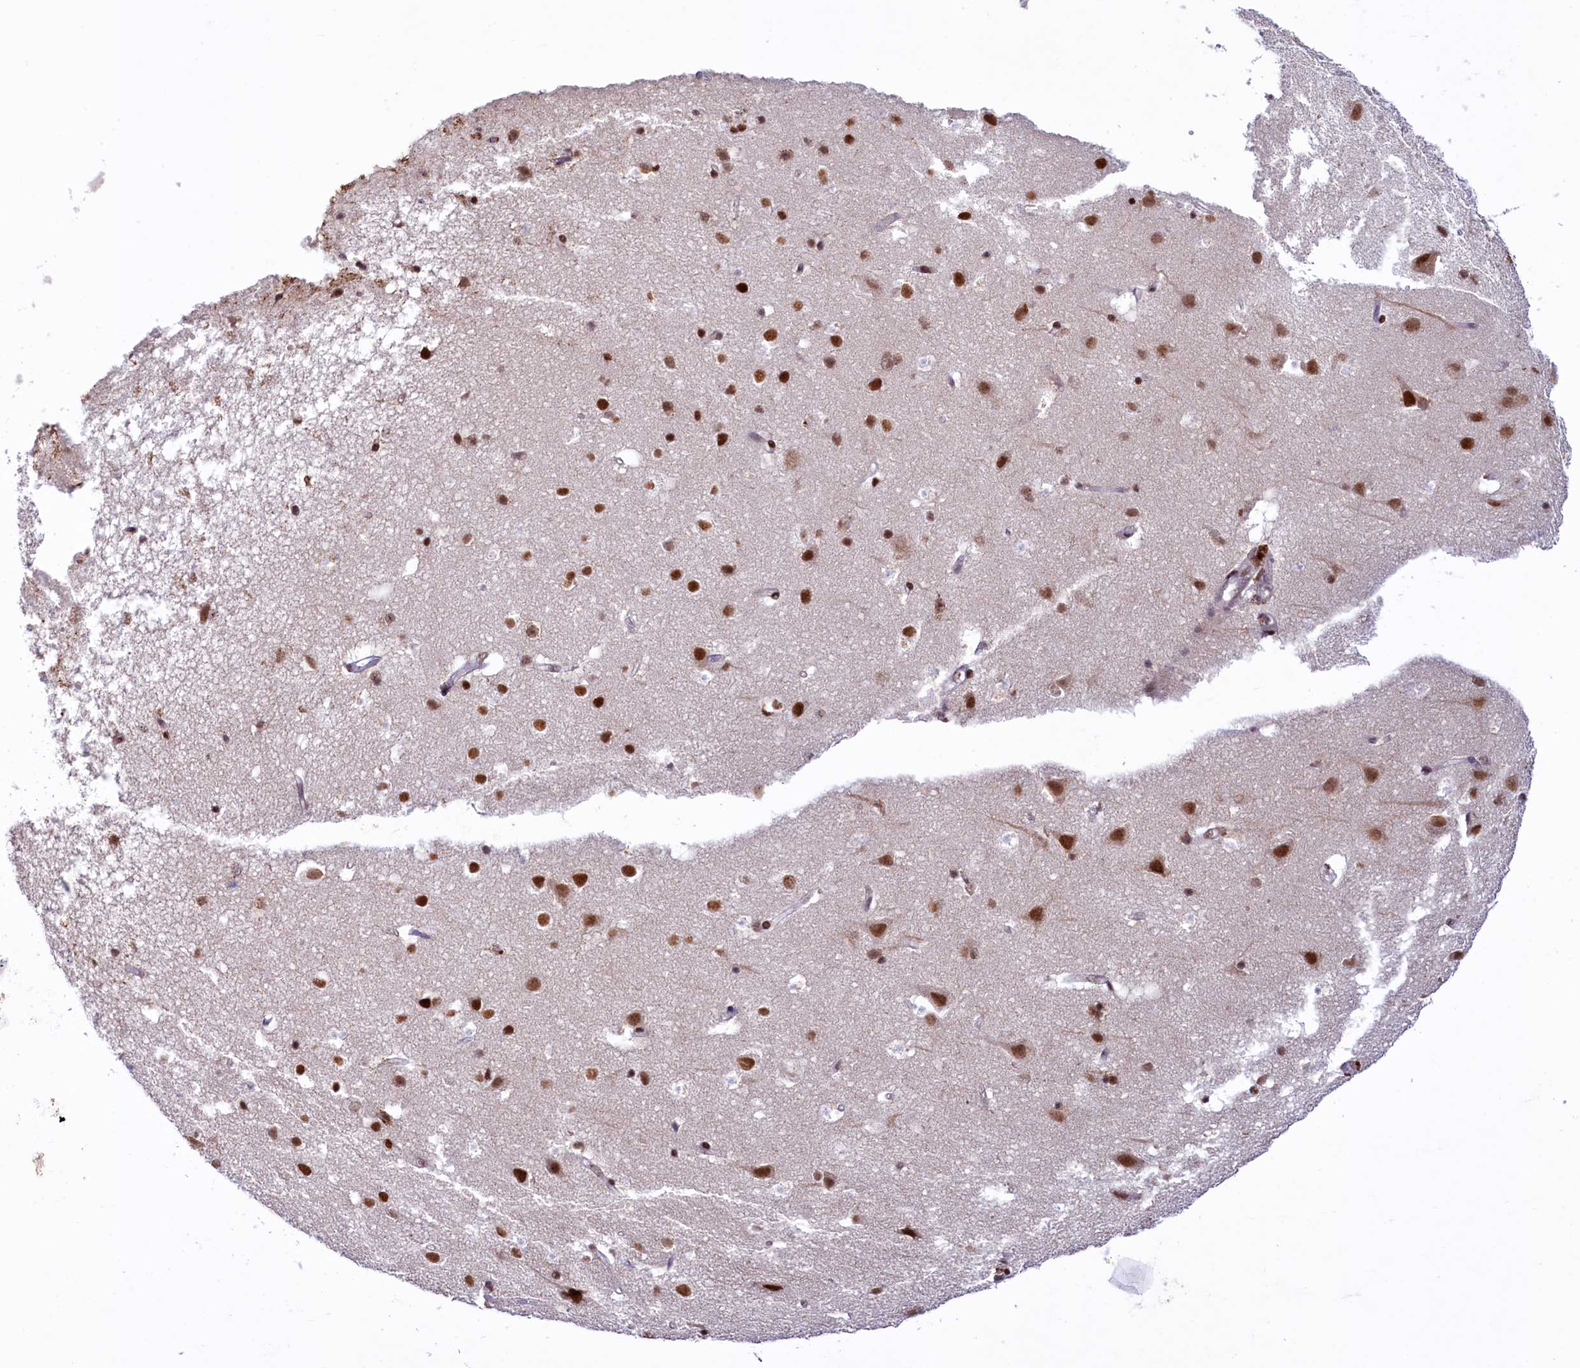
{"staining": {"intensity": "negative", "quantity": "none", "location": "none"}, "tissue": "cerebral cortex", "cell_type": "Endothelial cells", "image_type": "normal", "snomed": [{"axis": "morphology", "description": "Normal tissue, NOS"}, {"axis": "topography", "description": "Cerebral cortex"}], "caption": "Endothelial cells show no significant protein positivity in benign cerebral cortex. The staining was performed using DAB (3,3'-diaminobenzidine) to visualize the protein expression in brown, while the nuclei were stained in blue with hematoxylin (Magnification: 20x).", "gene": "ANKS3", "patient": {"sex": "male", "age": 54}}